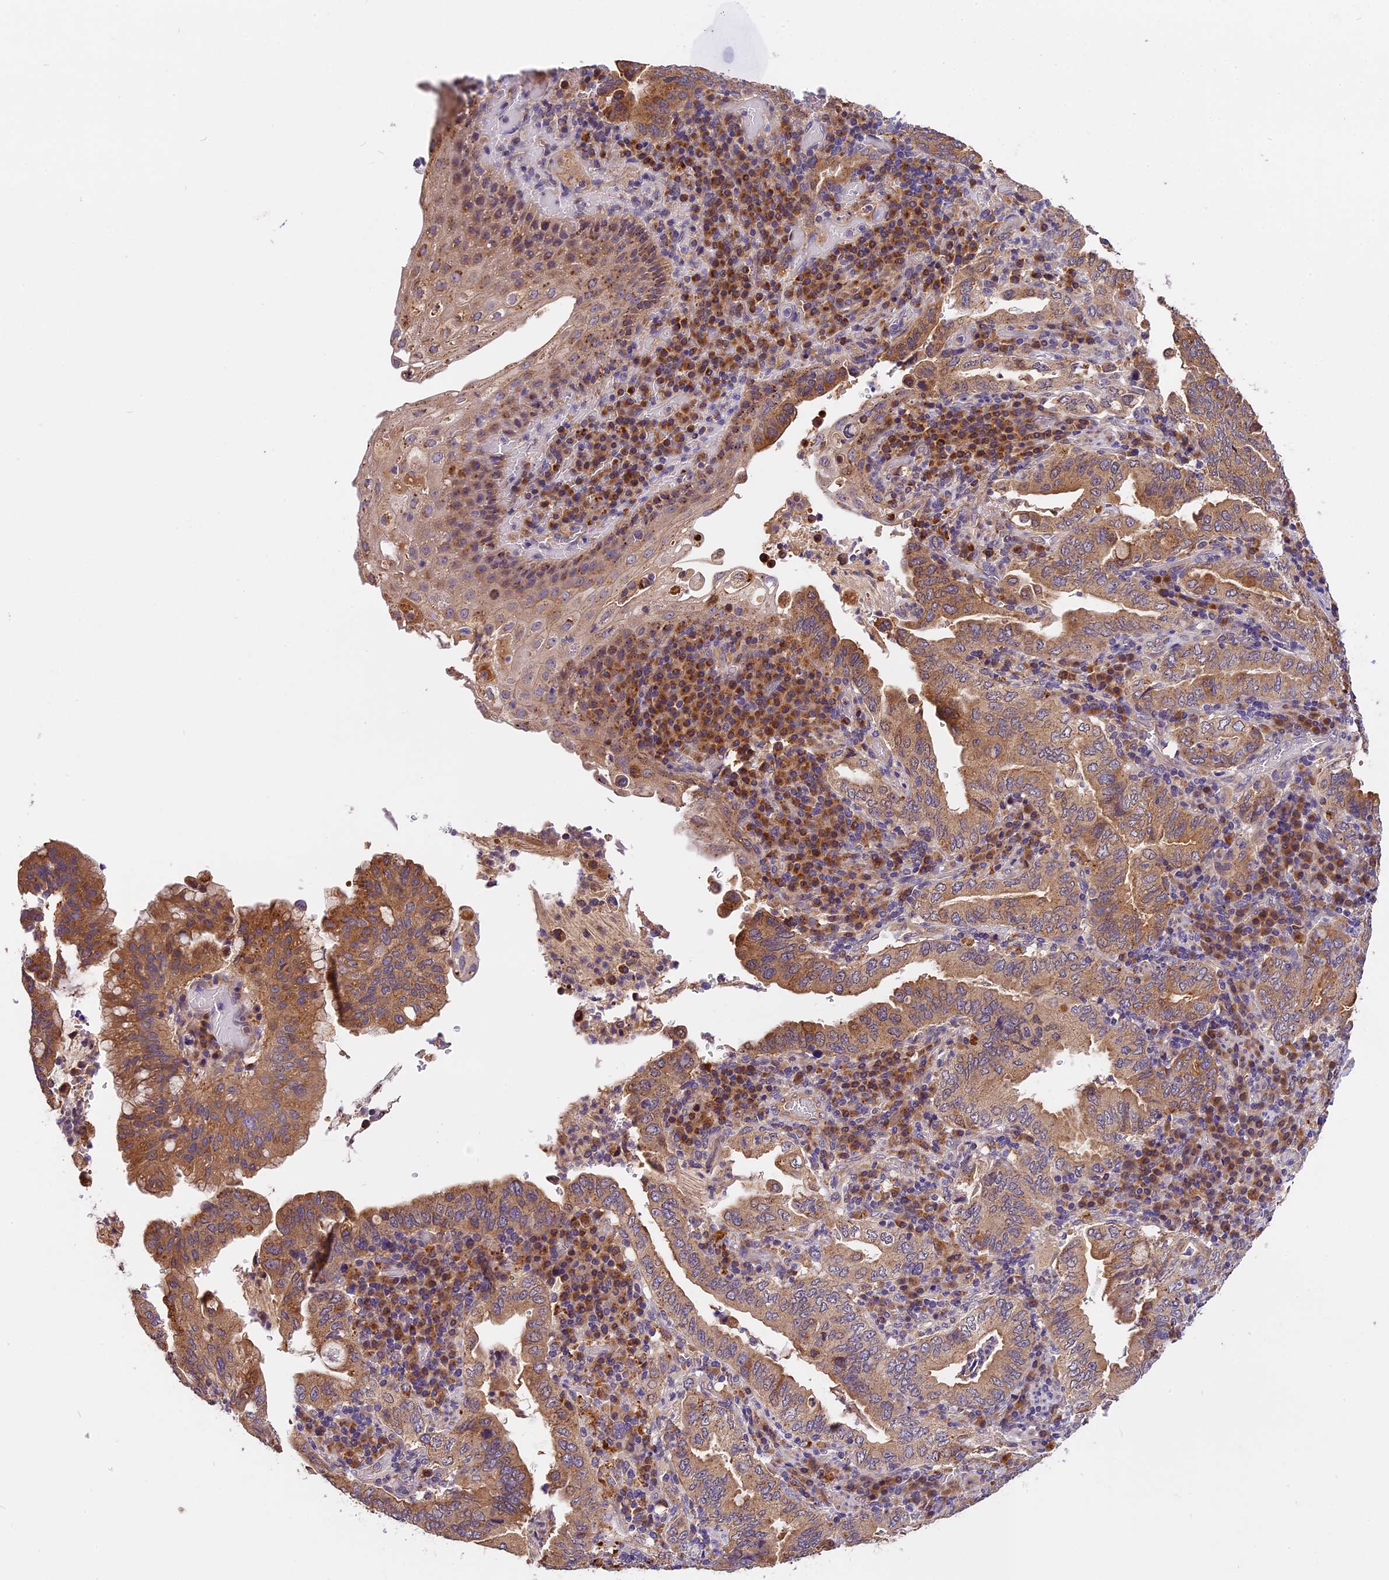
{"staining": {"intensity": "moderate", "quantity": ">75%", "location": "cytoplasmic/membranous"}, "tissue": "stomach cancer", "cell_type": "Tumor cells", "image_type": "cancer", "snomed": [{"axis": "morphology", "description": "Normal tissue, NOS"}, {"axis": "morphology", "description": "Adenocarcinoma, NOS"}, {"axis": "topography", "description": "Esophagus"}, {"axis": "topography", "description": "Stomach, upper"}, {"axis": "topography", "description": "Peripheral nerve tissue"}], "caption": "Immunohistochemistry (IHC) of human stomach cancer (adenocarcinoma) displays medium levels of moderate cytoplasmic/membranous positivity in approximately >75% of tumor cells. The staining was performed using DAB, with brown indicating positive protein expression. Nuclei are stained blue with hematoxylin.", "gene": "COPE", "patient": {"sex": "male", "age": 62}}